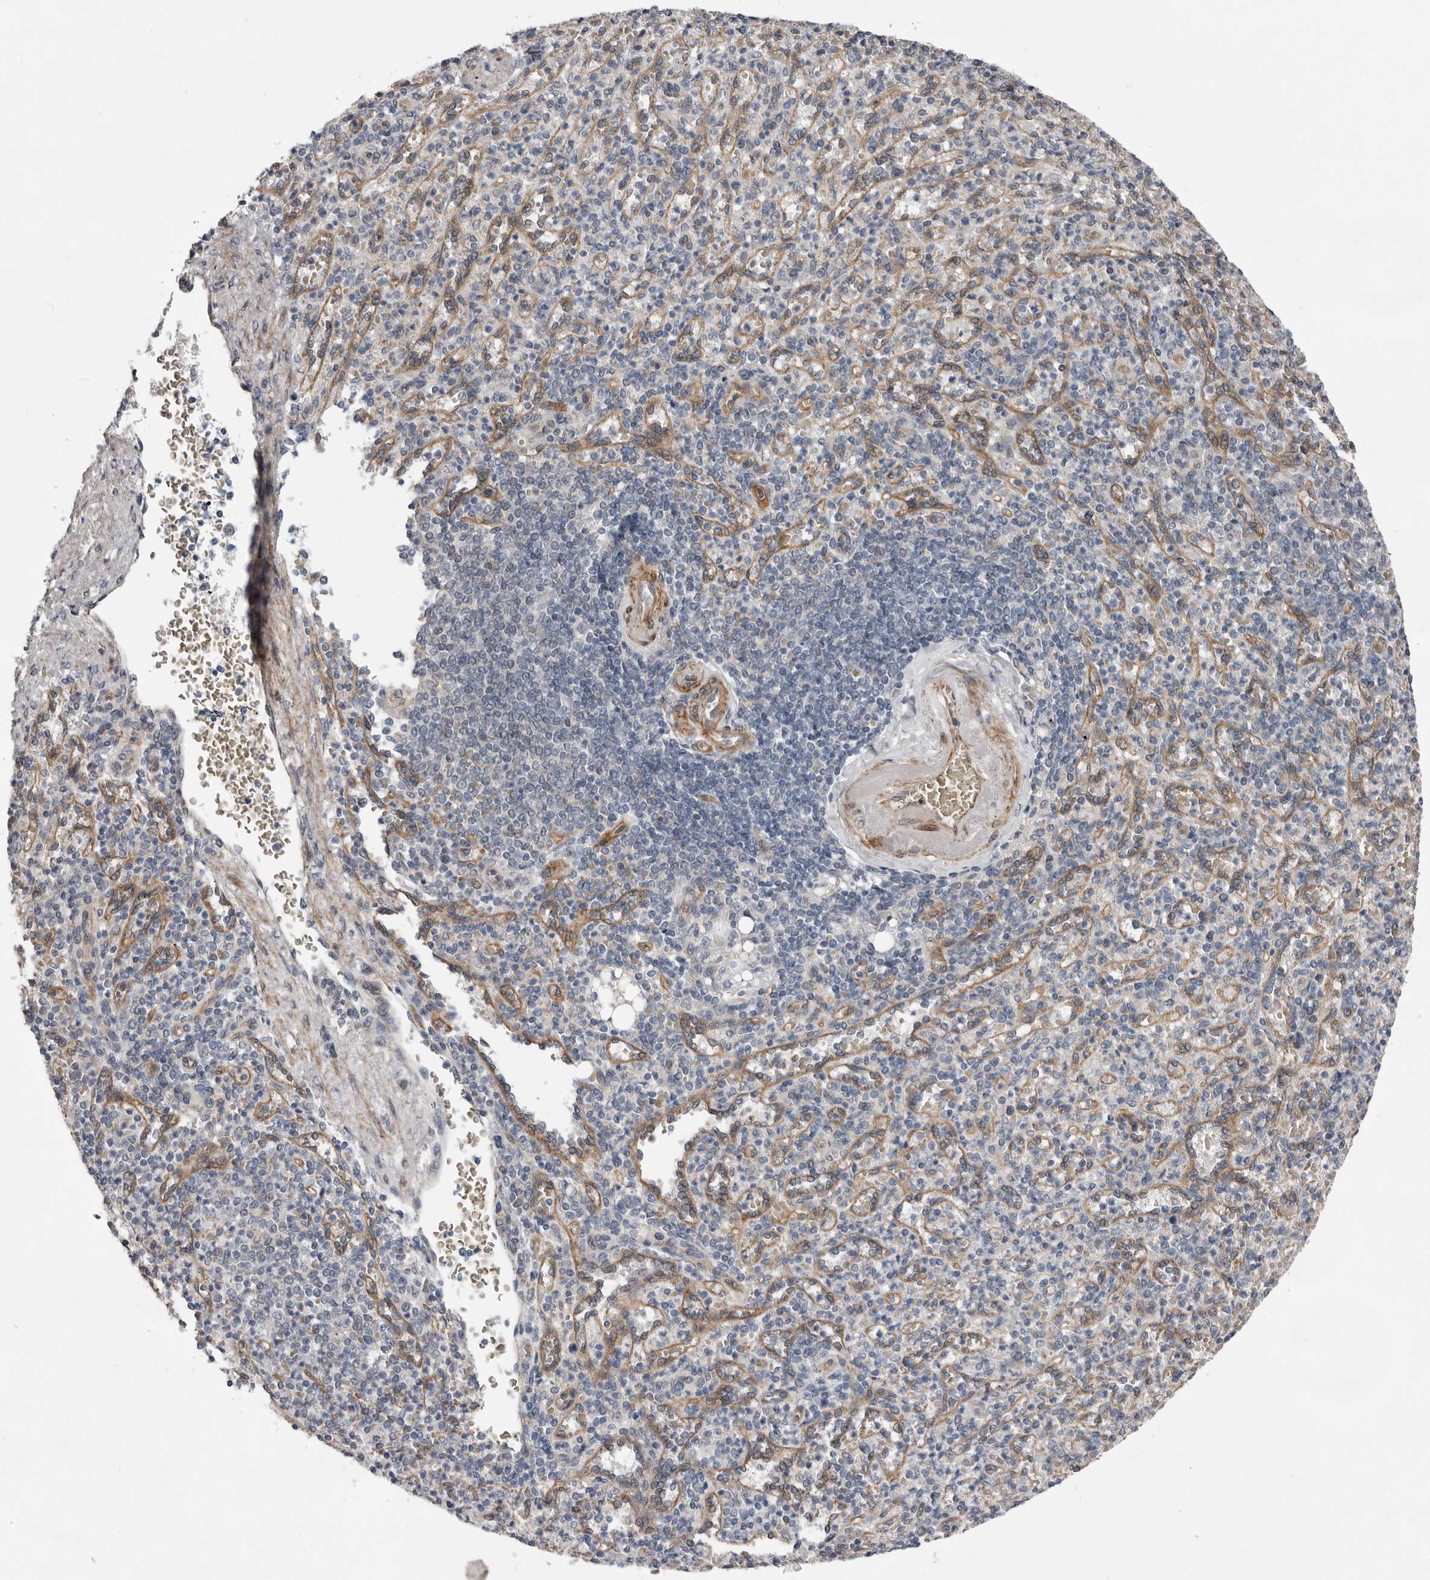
{"staining": {"intensity": "negative", "quantity": "none", "location": "none"}, "tissue": "spleen", "cell_type": "Cells in red pulp", "image_type": "normal", "snomed": [{"axis": "morphology", "description": "Normal tissue, NOS"}, {"axis": "topography", "description": "Spleen"}], "caption": "This is an immunohistochemistry (IHC) photomicrograph of unremarkable human spleen. There is no staining in cells in red pulp.", "gene": "RANBP17", "patient": {"sex": "female", "age": 74}}